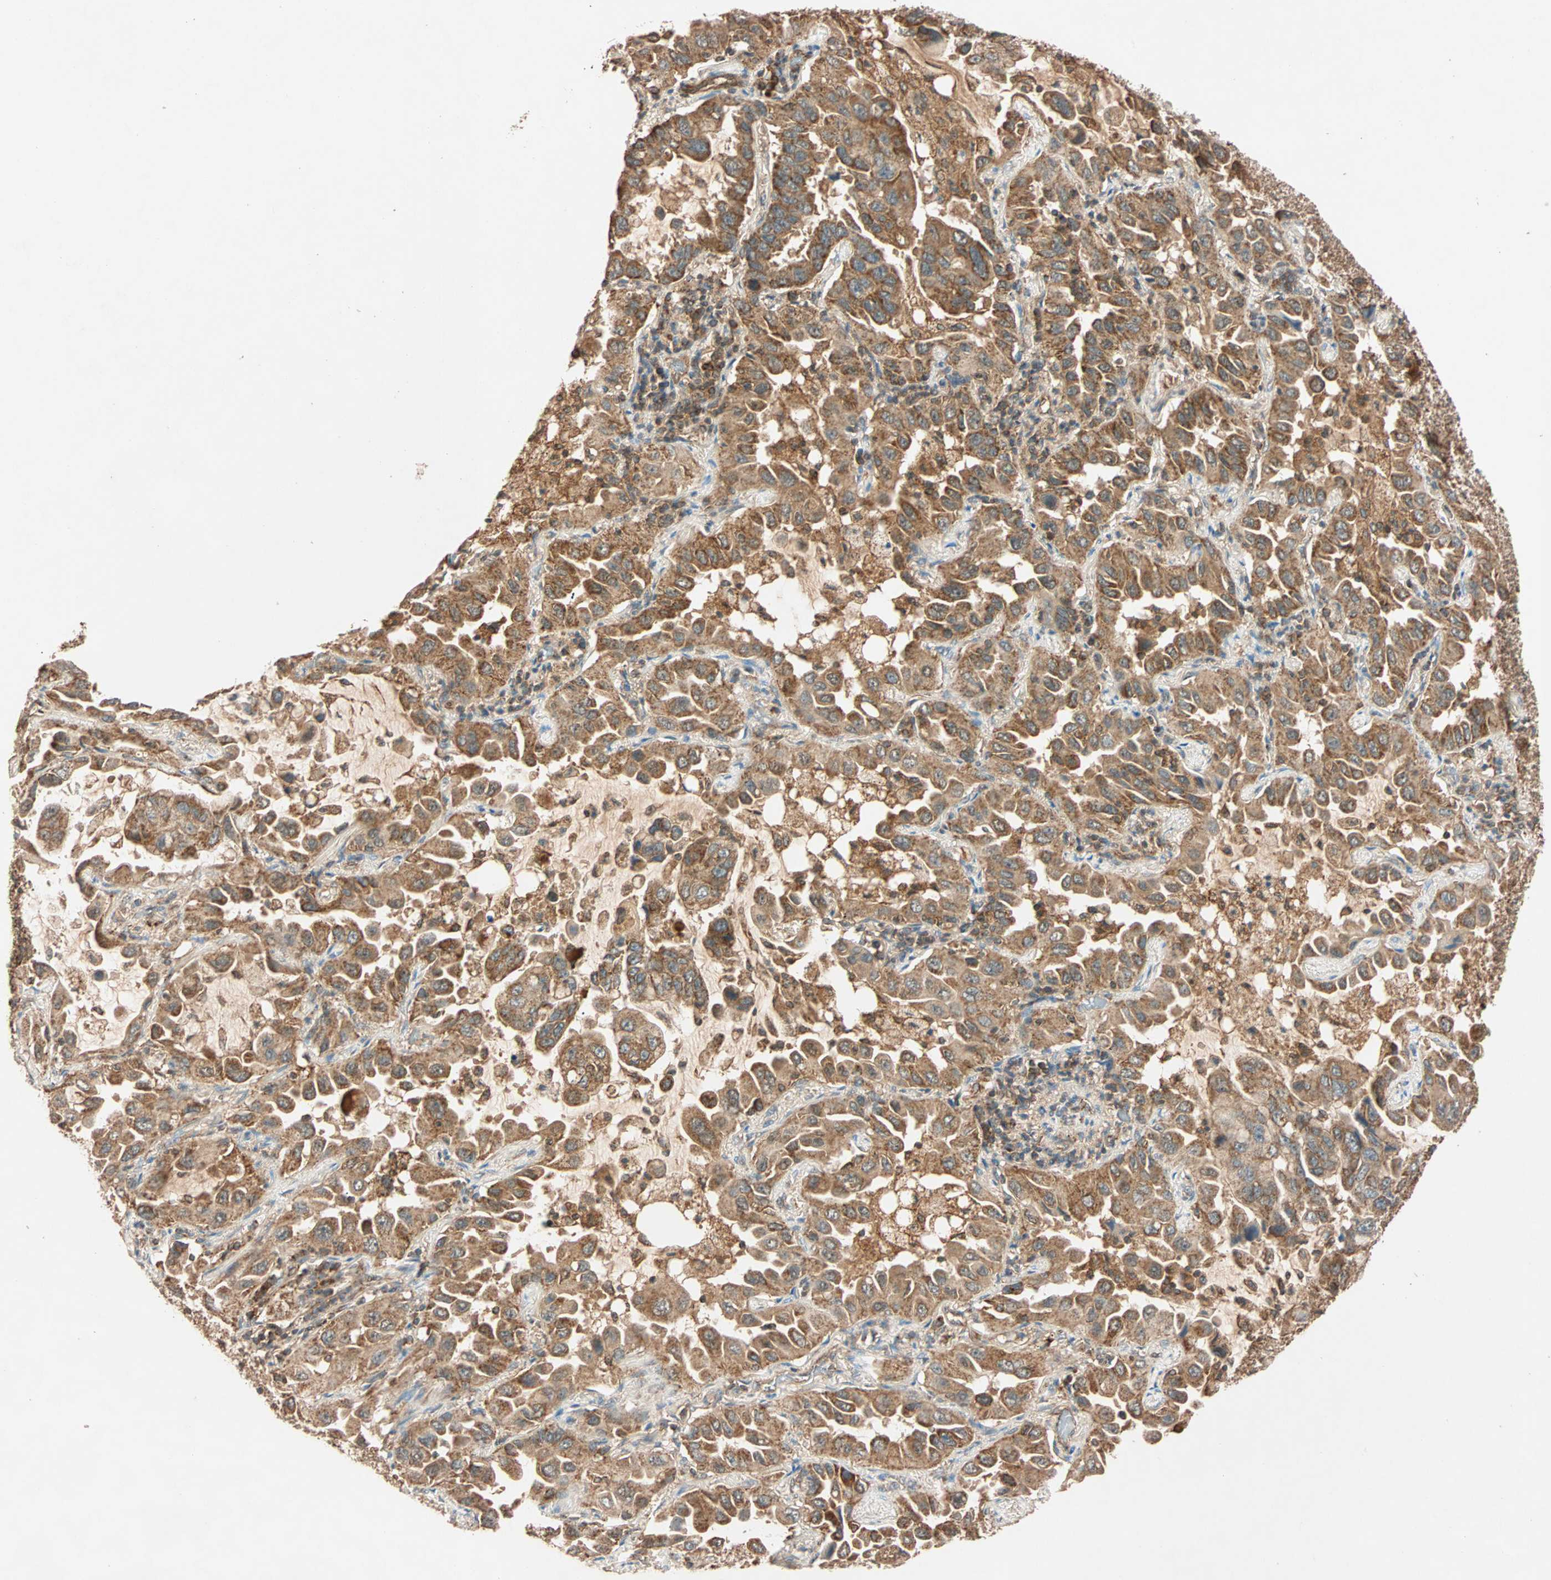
{"staining": {"intensity": "strong", "quantity": ">75%", "location": "cytoplasmic/membranous"}, "tissue": "lung cancer", "cell_type": "Tumor cells", "image_type": "cancer", "snomed": [{"axis": "morphology", "description": "Adenocarcinoma, NOS"}, {"axis": "topography", "description": "Lung"}], "caption": "Strong cytoplasmic/membranous expression is present in about >75% of tumor cells in lung cancer.", "gene": "MAPK1", "patient": {"sex": "male", "age": 64}}